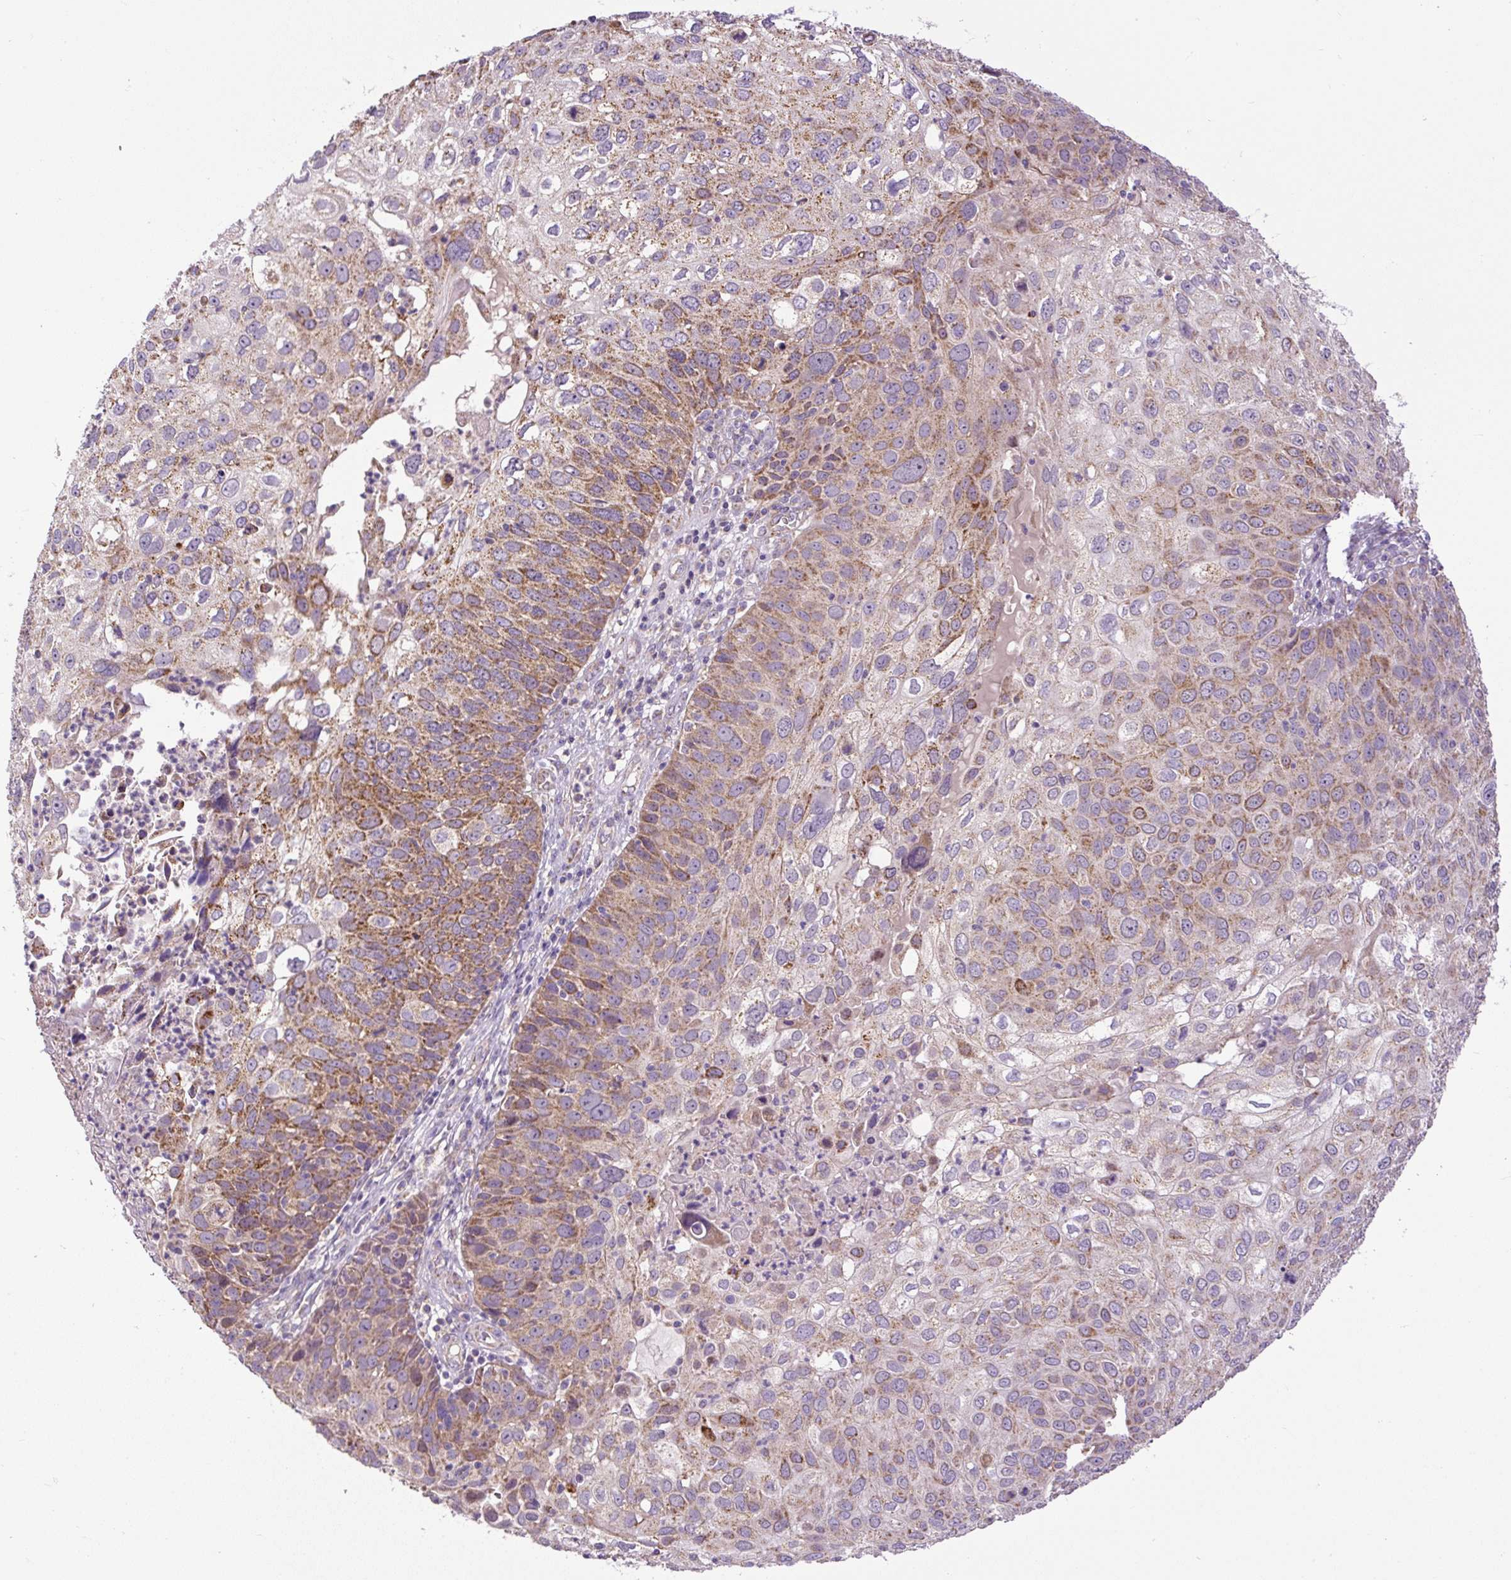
{"staining": {"intensity": "moderate", "quantity": ">75%", "location": "cytoplasmic/membranous"}, "tissue": "skin cancer", "cell_type": "Tumor cells", "image_type": "cancer", "snomed": [{"axis": "morphology", "description": "Squamous cell carcinoma, NOS"}, {"axis": "topography", "description": "Skin"}], "caption": "Skin squamous cell carcinoma was stained to show a protein in brown. There is medium levels of moderate cytoplasmic/membranous positivity in approximately >75% of tumor cells. The staining was performed using DAB, with brown indicating positive protein expression. Nuclei are stained blue with hematoxylin.", "gene": "TM2D3", "patient": {"sex": "male", "age": 87}}